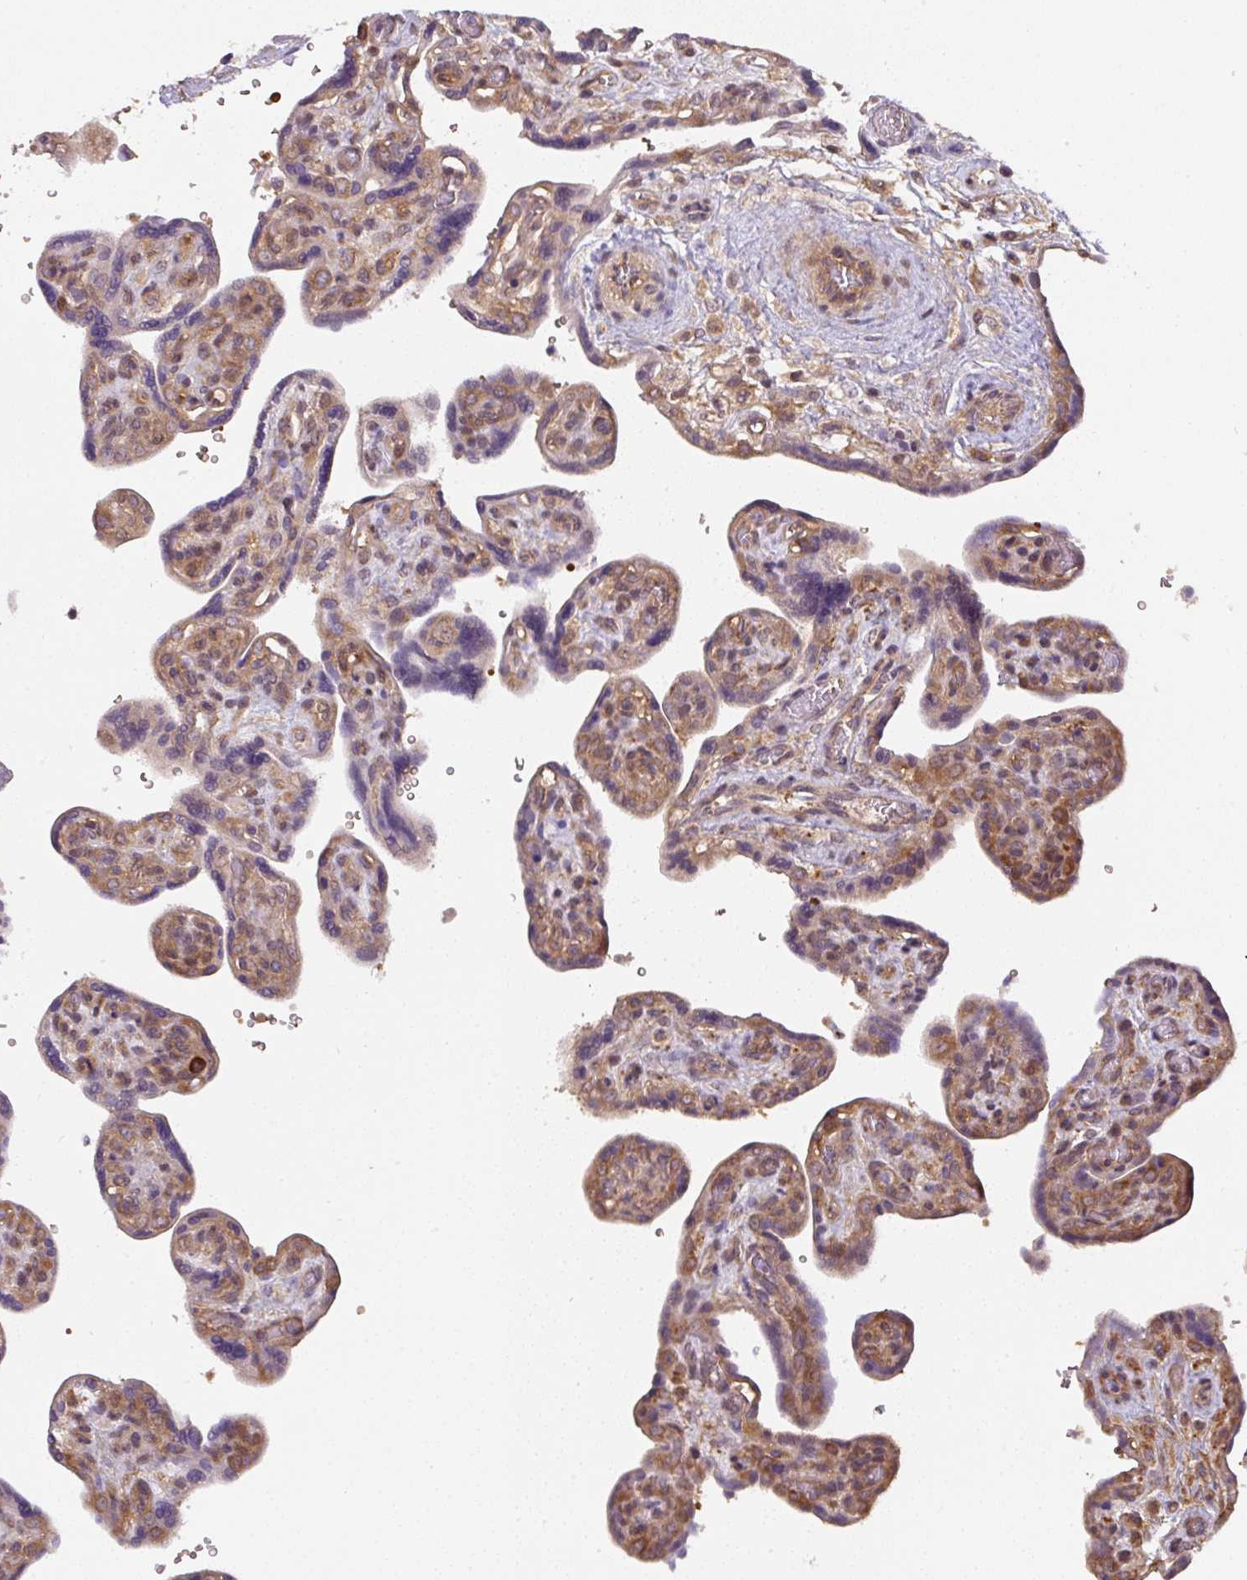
{"staining": {"intensity": "negative", "quantity": "none", "location": "none"}, "tissue": "placenta", "cell_type": "Decidual cells", "image_type": "normal", "snomed": [{"axis": "morphology", "description": "Normal tissue, NOS"}, {"axis": "topography", "description": "Placenta"}], "caption": "Protein analysis of normal placenta demonstrates no significant staining in decidual cells. (DAB (3,3'-diaminobenzidine) IHC with hematoxylin counter stain).", "gene": "ST13", "patient": {"sex": "female", "age": 39}}